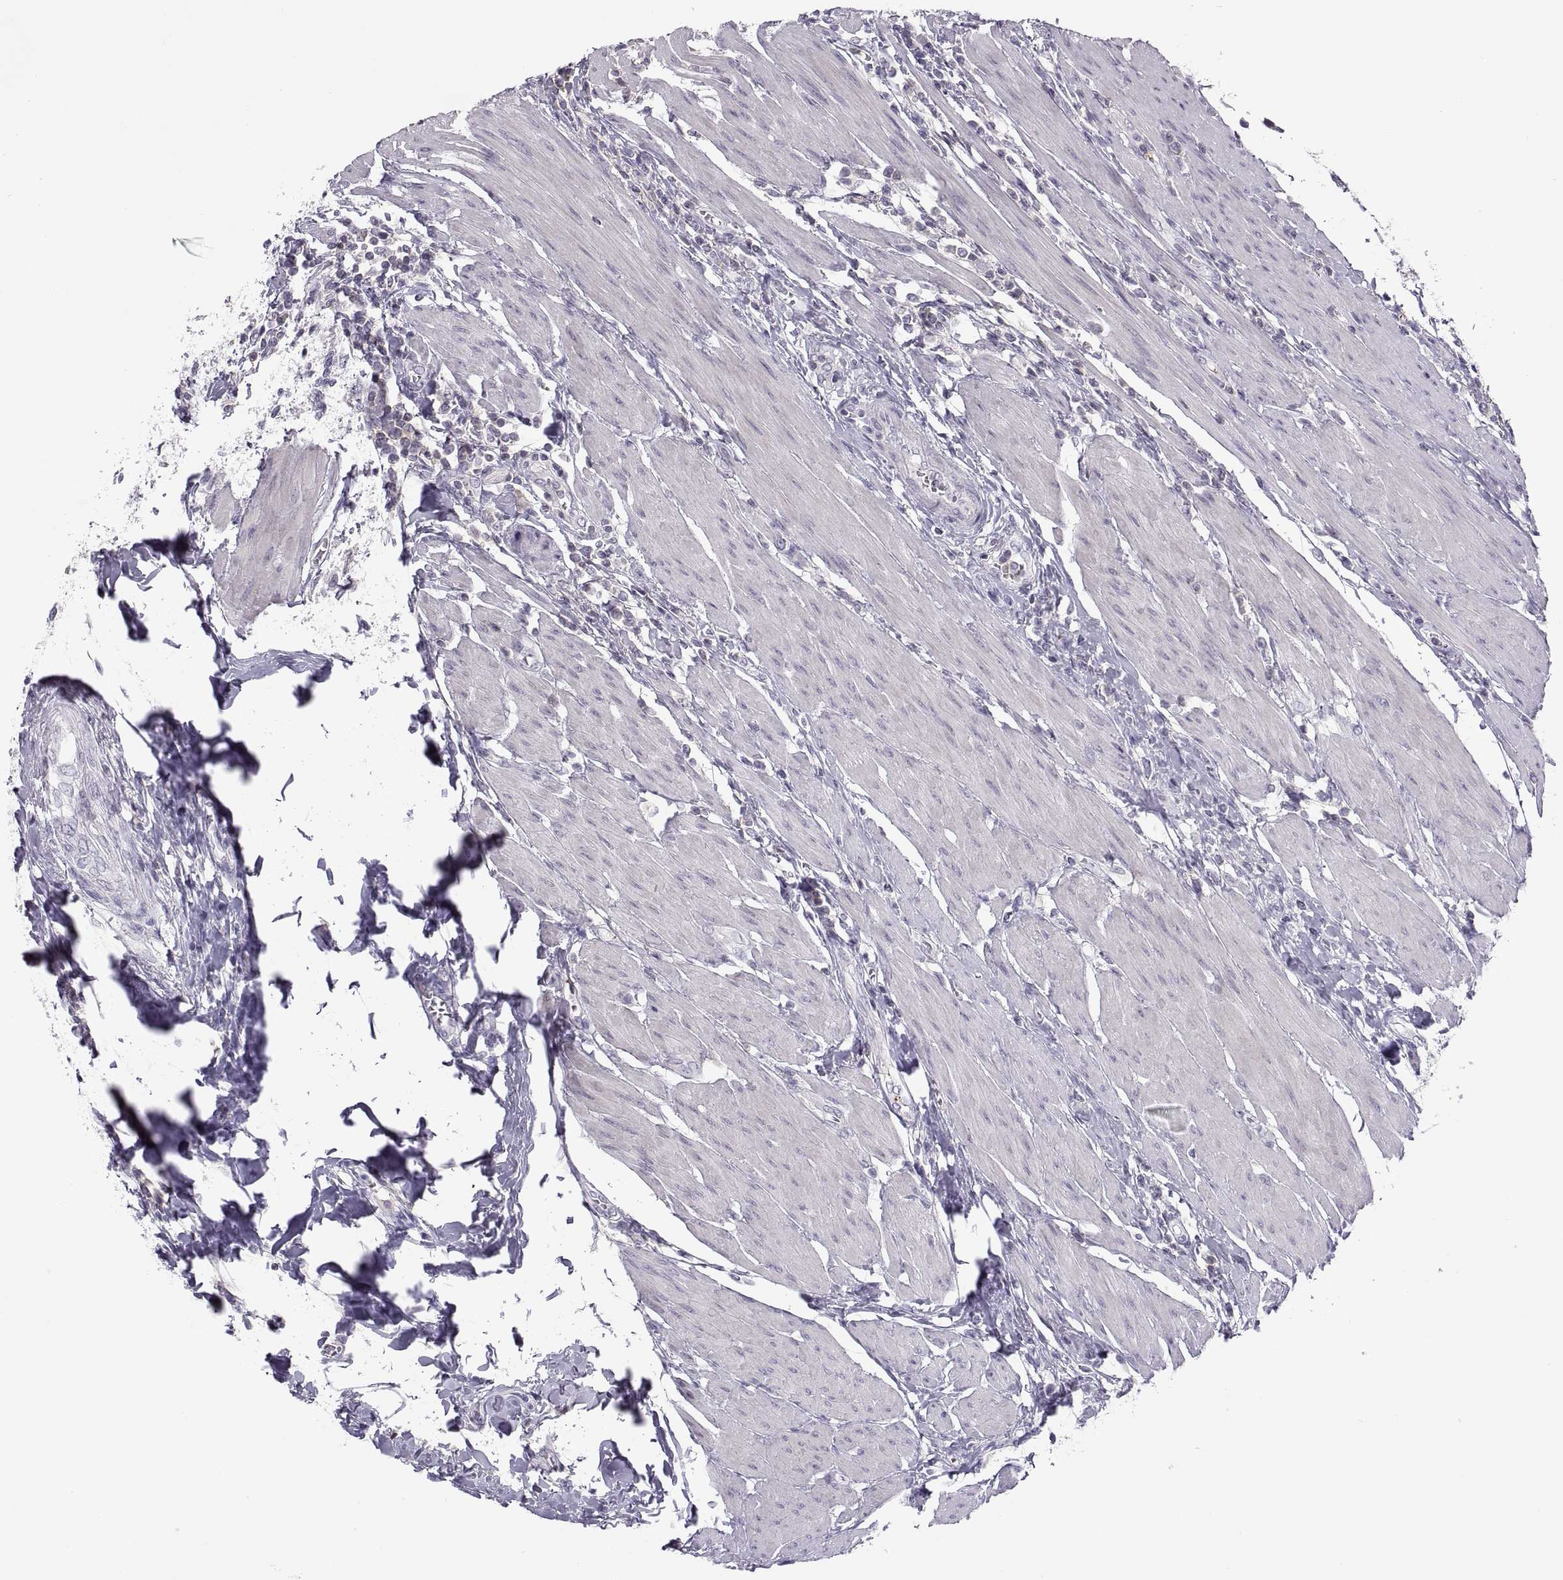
{"staining": {"intensity": "negative", "quantity": "none", "location": "none"}, "tissue": "urothelial cancer", "cell_type": "Tumor cells", "image_type": "cancer", "snomed": [{"axis": "morphology", "description": "Urothelial carcinoma, High grade"}, {"axis": "topography", "description": "Urinary bladder"}], "caption": "A histopathology image of urothelial cancer stained for a protein shows no brown staining in tumor cells.", "gene": "TTC21A", "patient": {"sex": "female", "age": 58}}